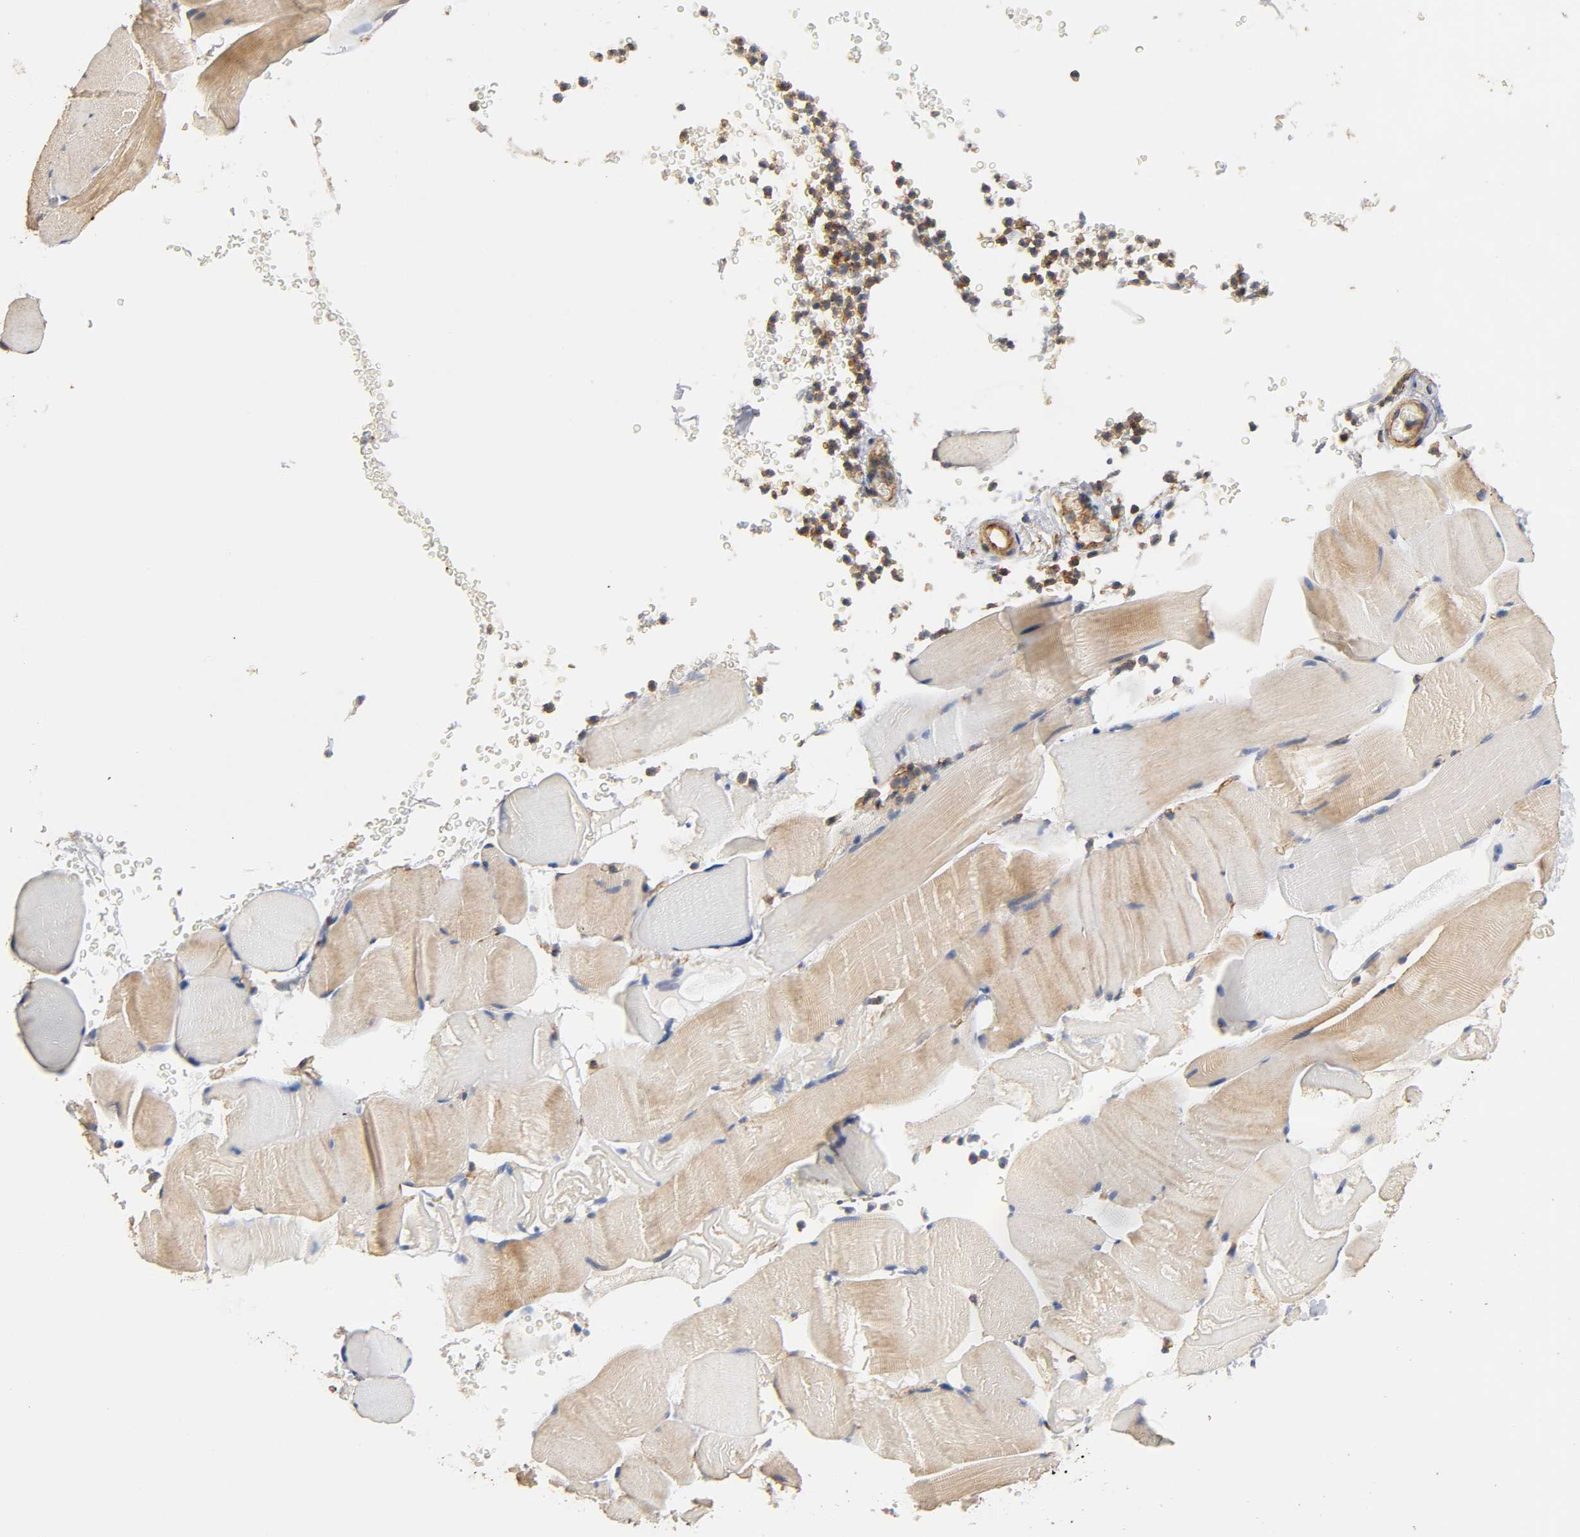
{"staining": {"intensity": "moderate", "quantity": ">75%", "location": "cytoplasmic/membranous"}, "tissue": "skeletal muscle", "cell_type": "Myocytes", "image_type": "normal", "snomed": [{"axis": "morphology", "description": "Normal tissue, NOS"}, {"axis": "topography", "description": "Skeletal muscle"}], "caption": "Unremarkable skeletal muscle exhibits moderate cytoplasmic/membranous positivity in about >75% of myocytes.", "gene": "IFITM2", "patient": {"sex": "male", "age": 62}}